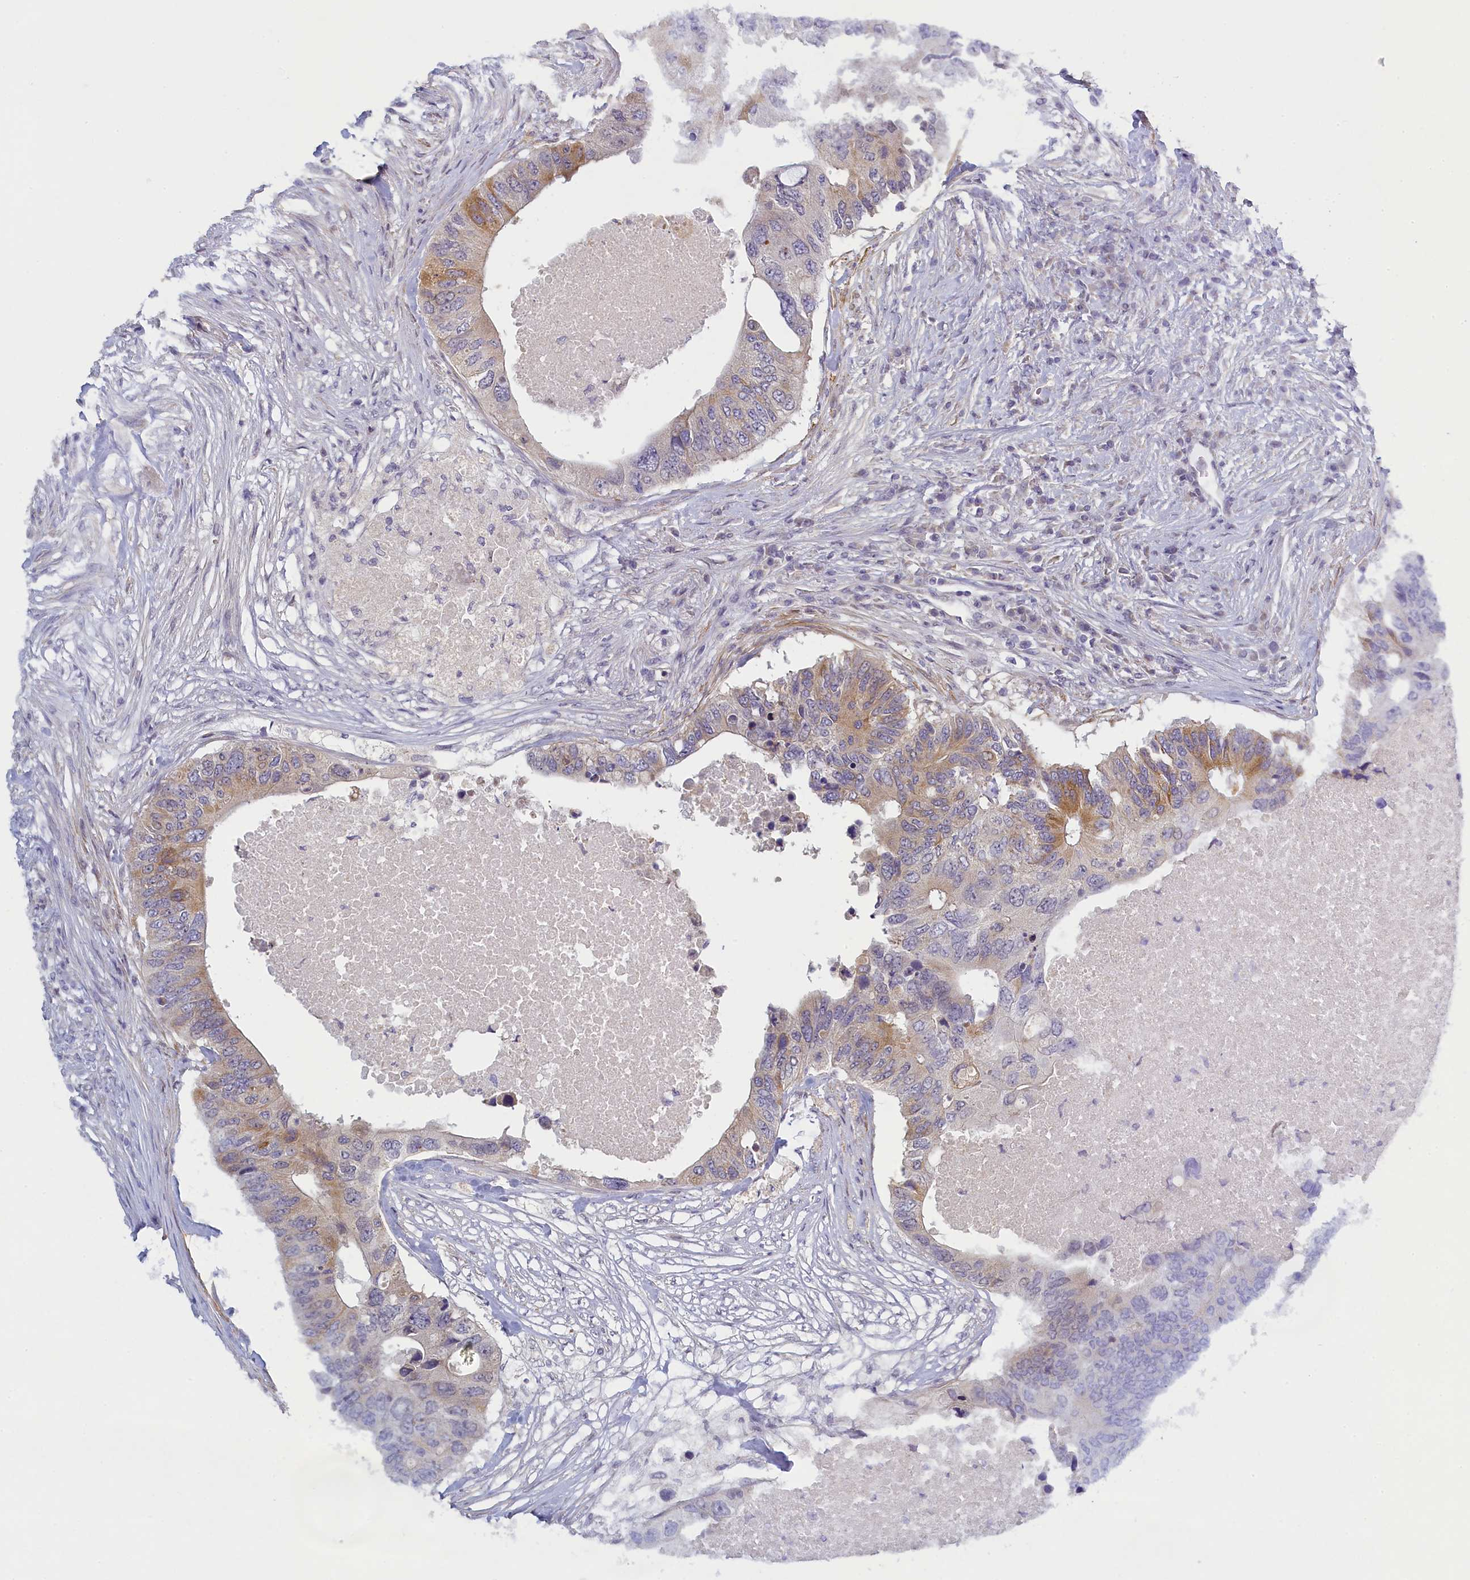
{"staining": {"intensity": "moderate", "quantity": "25%-75%", "location": "cytoplasmic/membranous"}, "tissue": "colorectal cancer", "cell_type": "Tumor cells", "image_type": "cancer", "snomed": [{"axis": "morphology", "description": "Adenocarcinoma, NOS"}, {"axis": "topography", "description": "Colon"}], "caption": "Human colorectal adenocarcinoma stained with a protein marker demonstrates moderate staining in tumor cells.", "gene": "DIXDC1", "patient": {"sex": "male", "age": 71}}